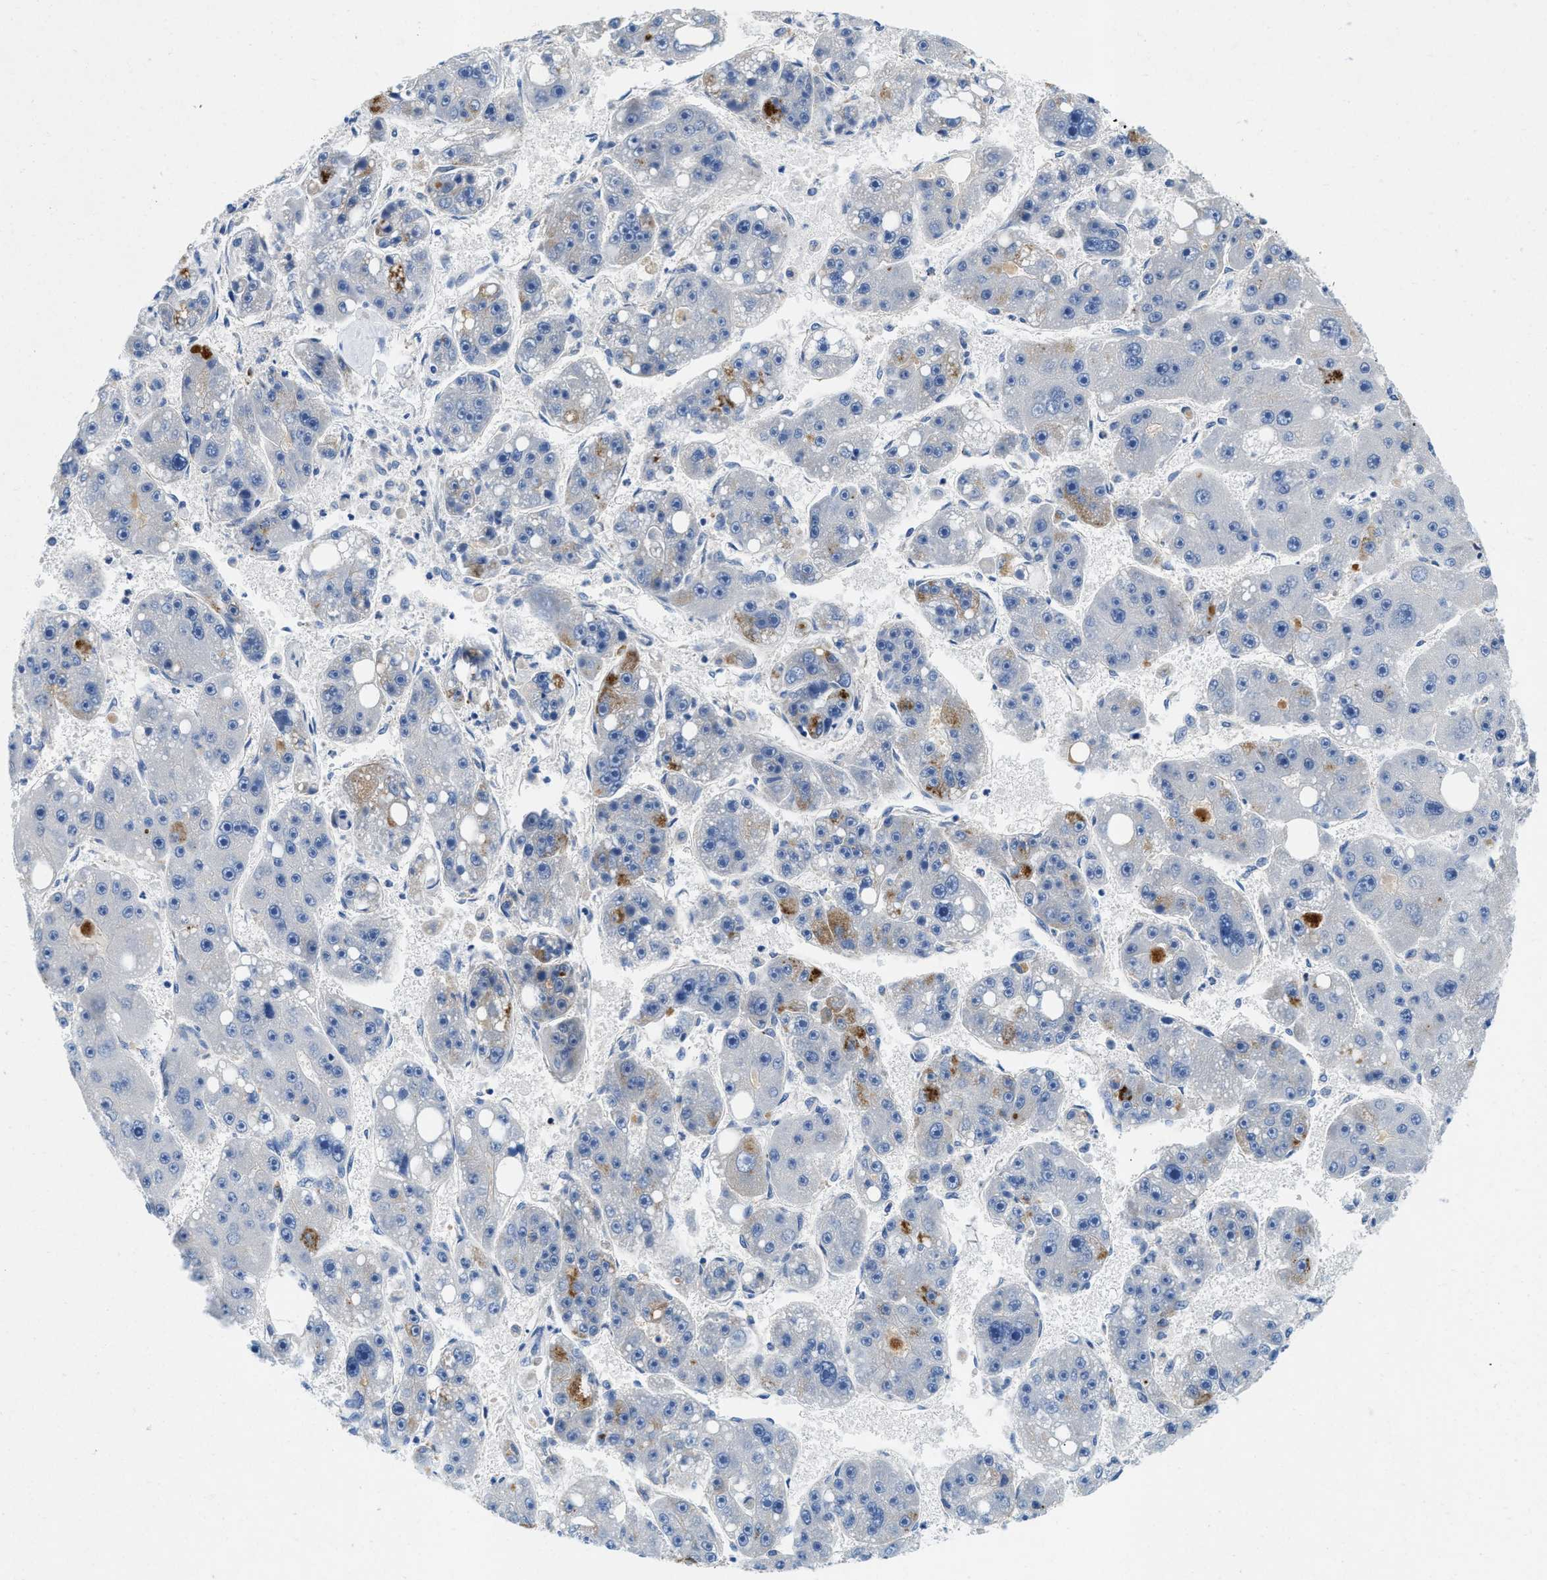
{"staining": {"intensity": "moderate", "quantity": "<25%", "location": "cytoplasmic/membranous"}, "tissue": "liver cancer", "cell_type": "Tumor cells", "image_type": "cancer", "snomed": [{"axis": "morphology", "description": "Carcinoma, Hepatocellular, NOS"}, {"axis": "topography", "description": "Liver"}], "caption": "High-power microscopy captured an immunohistochemistry micrograph of hepatocellular carcinoma (liver), revealing moderate cytoplasmic/membranous positivity in approximately <25% of tumor cells.", "gene": "TSPAN3", "patient": {"sex": "female", "age": 61}}